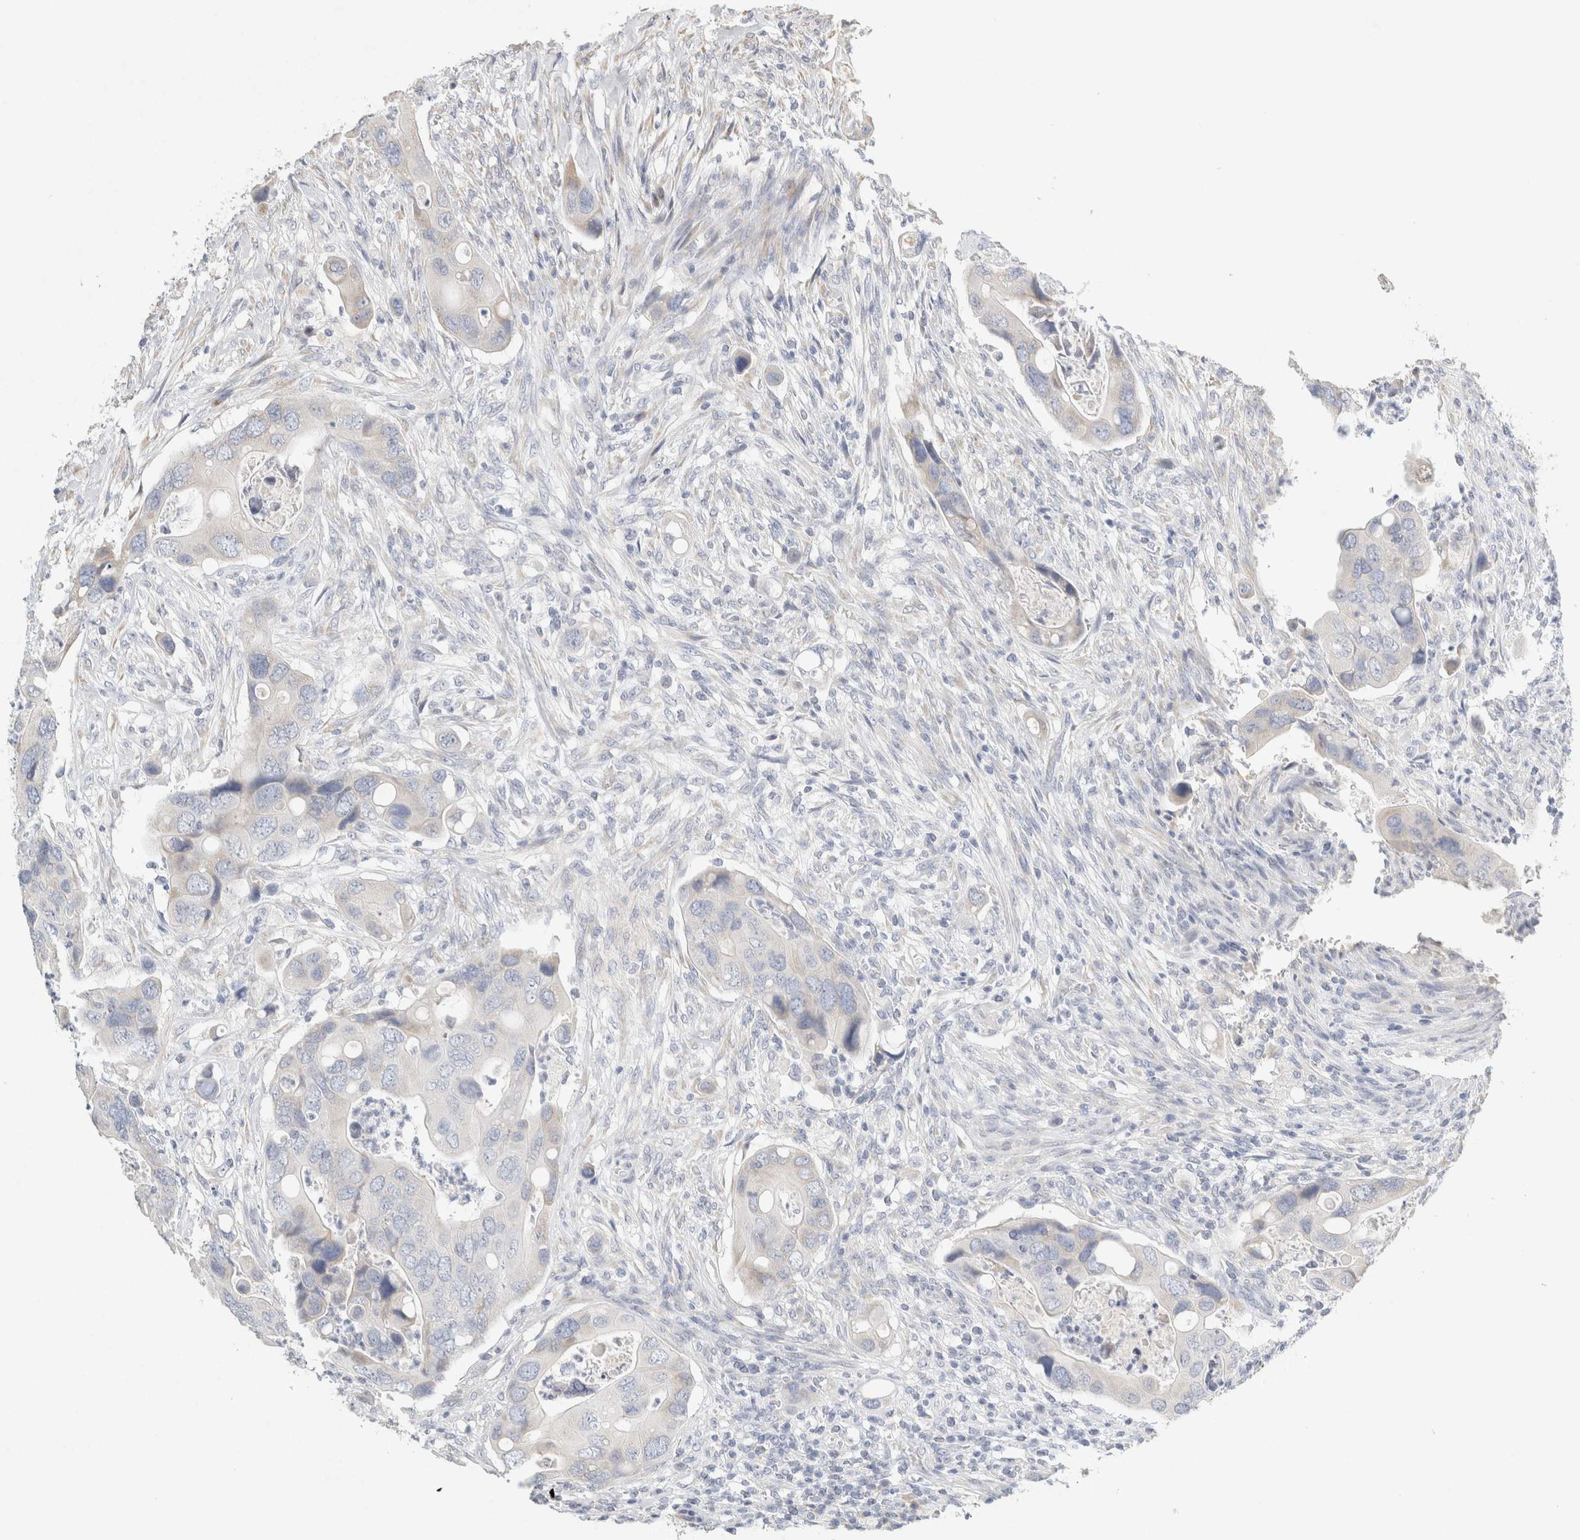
{"staining": {"intensity": "negative", "quantity": "none", "location": "none"}, "tissue": "colorectal cancer", "cell_type": "Tumor cells", "image_type": "cancer", "snomed": [{"axis": "morphology", "description": "Adenocarcinoma, NOS"}, {"axis": "topography", "description": "Rectum"}], "caption": "DAB immunohistochemical staining of human adenocarcinoma (colorectal) exhibits no significant staining in tumor cells.", "gene": "NEFM", "patient": {"sex": "female", "age": 57}}